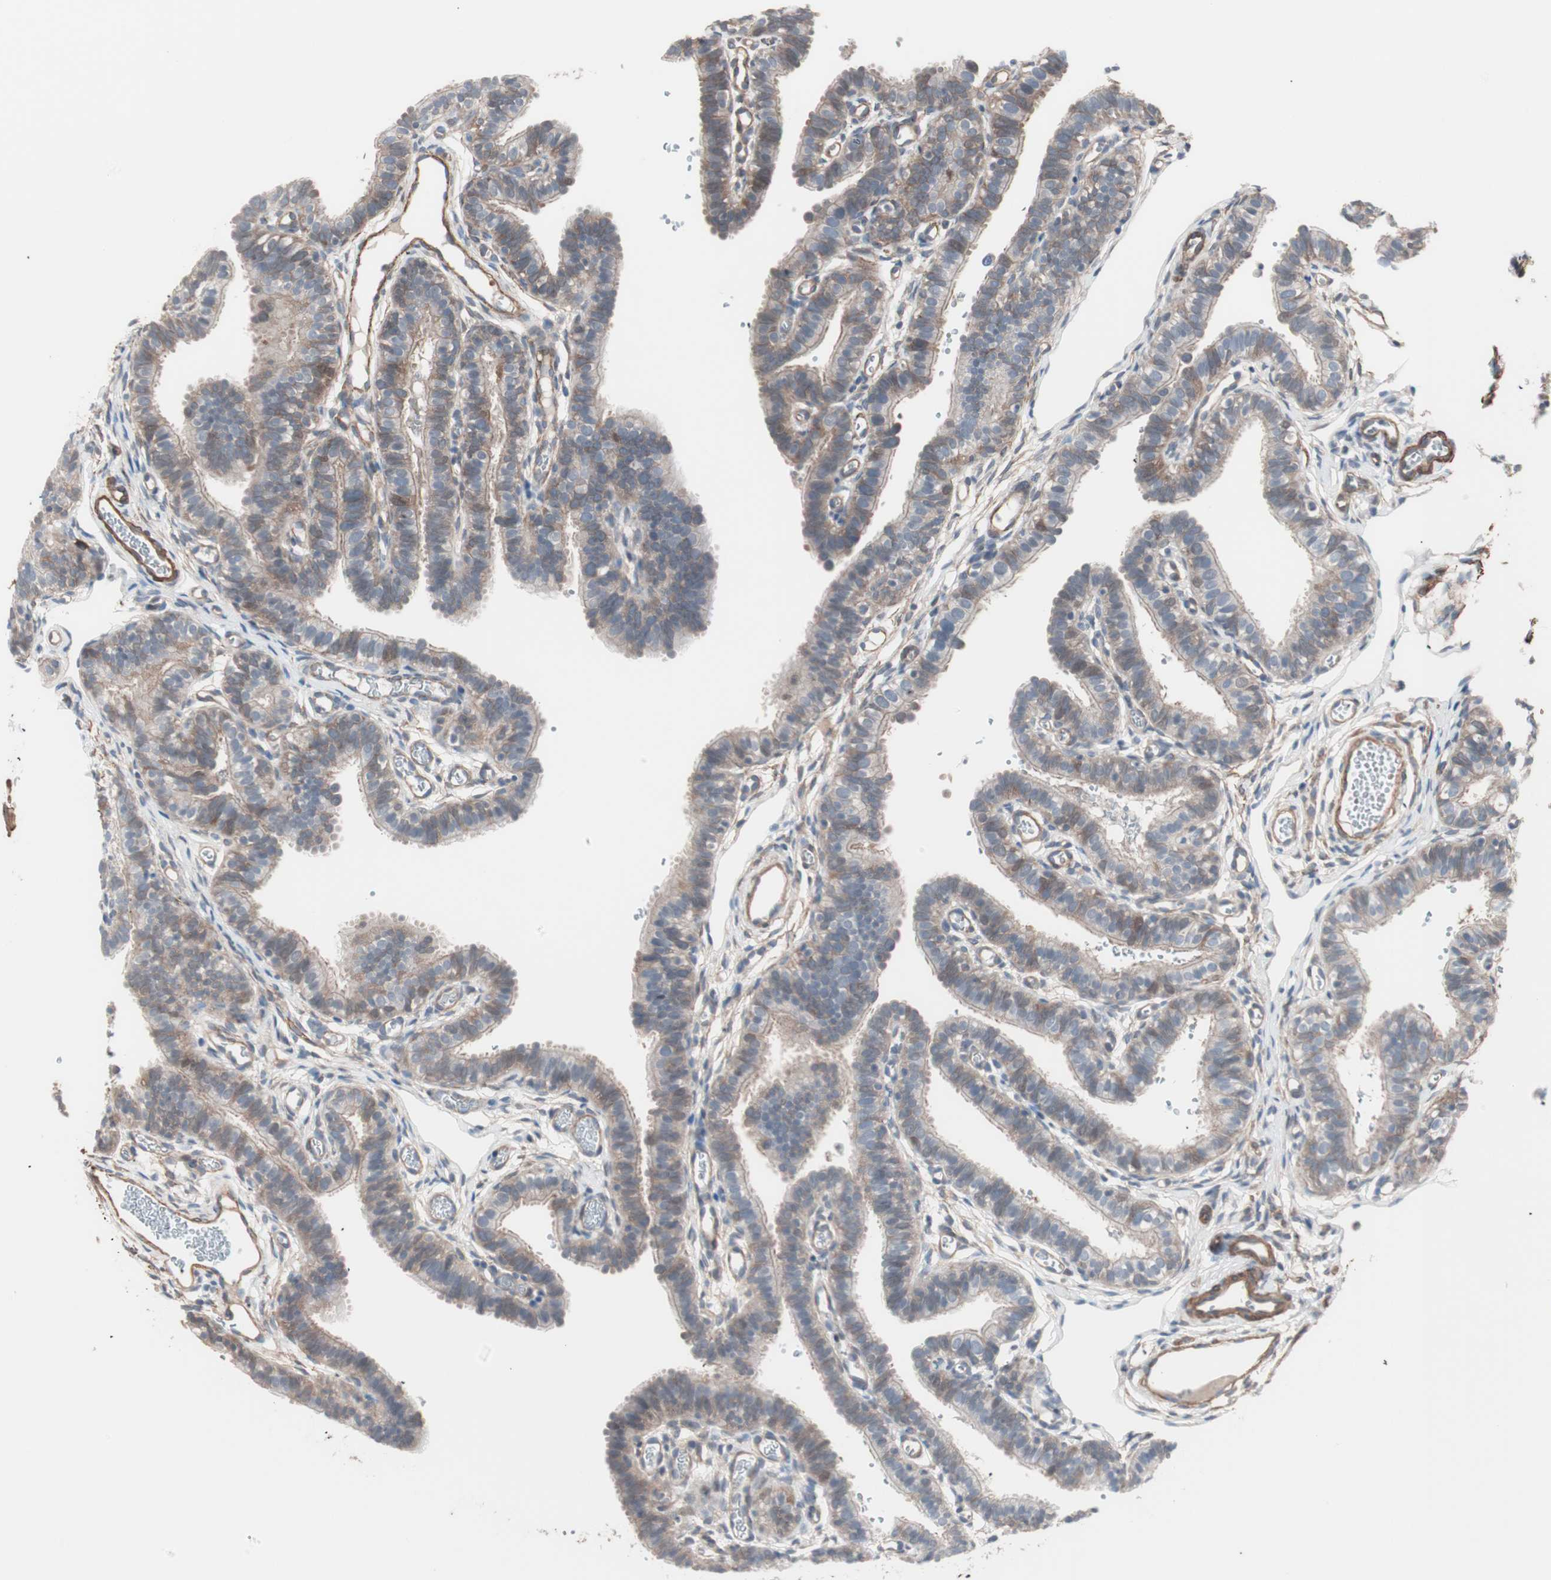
{"staining": {"intensity": "weak", "quantity": ">75%", "location": "cytoplasmic/membranous"}, "tissue": "fallopian tube", "cell_type": "Glandular cells", "image_type": "normal", "snomed": [{"axis": "morphology", "description": "Normal tissue, NOS"}, {"axis": "topography", "description": "Fallopian tube"}, {"axis": "topography", "description": "Placenta"}], "caption": "A histopathology image of human fallopian tube stained for a protein demonstrates weak cytoplasmic/membranous brown staining in glandular cells. (DAB IHC with brightfield microscopy, high magnification).", "gene": "ALG5", "patient": {"sex": "female", "age": 34}}